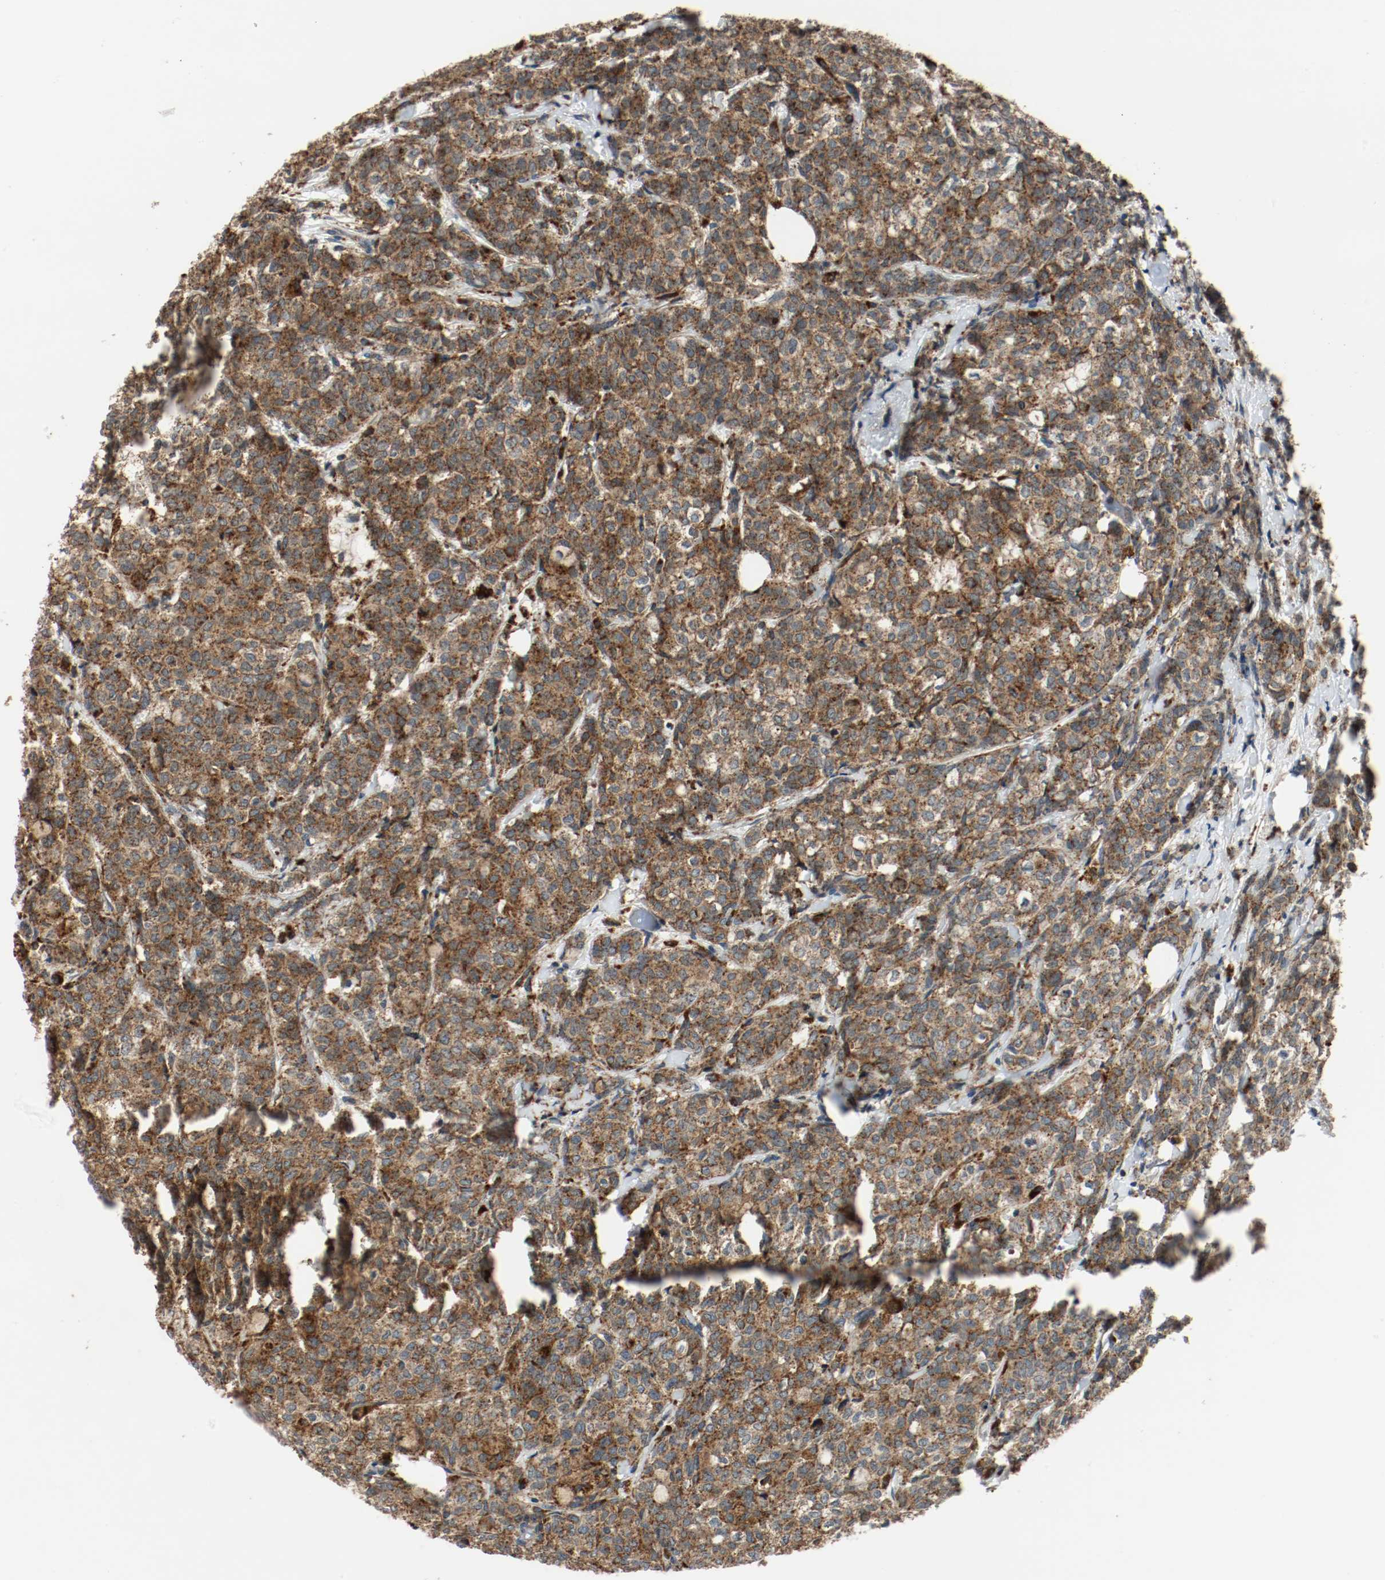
{"staining": {"intensity": "moderate", "quantity": ">75%", "location": "cytoplasmic/membranous"}, "tissue": "breast cancer", "cell_type": "Tumor cells", "image_type": "cancer", "snomed": [{"axis": "morphology", "description": "Lobular carcinoma"}, {"axis": "topography", "description": "Breast"}], "caption": "Breast lobular carcinoma stained for a protein (brown) shows moderate cytoplasmic/membranous positive positivity in about >75% of tumor cells.", "gene": "LAMP2", "patient": {"sex": "female", "age": 60}}